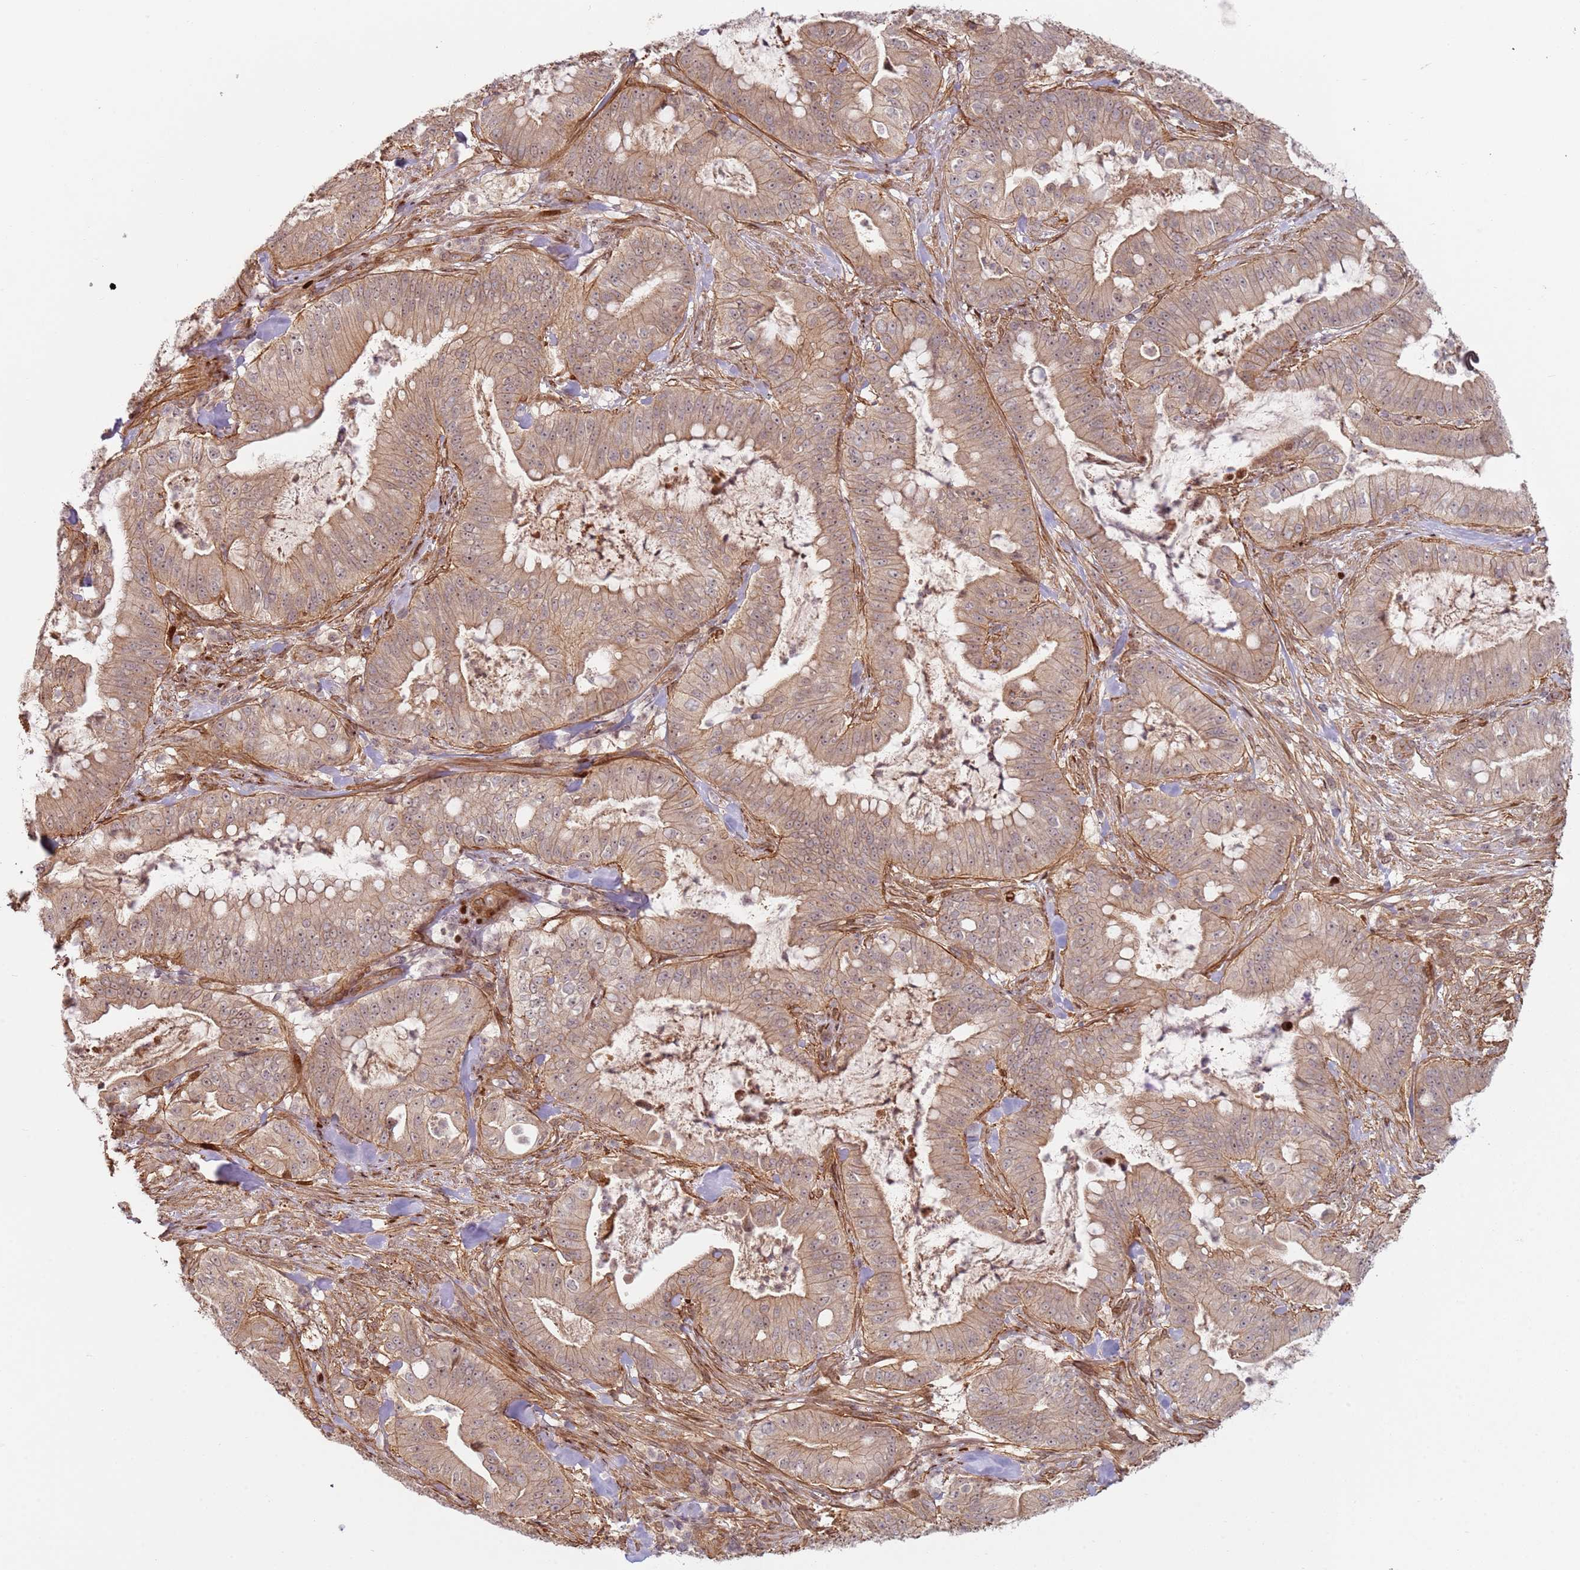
{"staining": {"intensity": "weak", "quantity": "25%-75%", "location": "cytoplasmic/membranous,nuclear"}, "tissue": "pancreatic cancer", "cell_type": "Tumor cells", "image_type": "cancer", "snomed": [{"axis": "morphology", "description": "Adenocarcinoma, NOS"}, {"axis": "topography", "description": "Pancreas"}], "caption": "Immunohistochemical staining of human pancreatic cancer (adenocarcinoma) reveals low levels of weak cytoplasmic/membranous and nuclear expression in about 25%-75% of tumor cells.", "gene": "TMEM233", "patient": {"sex": "male", "age": 71}}